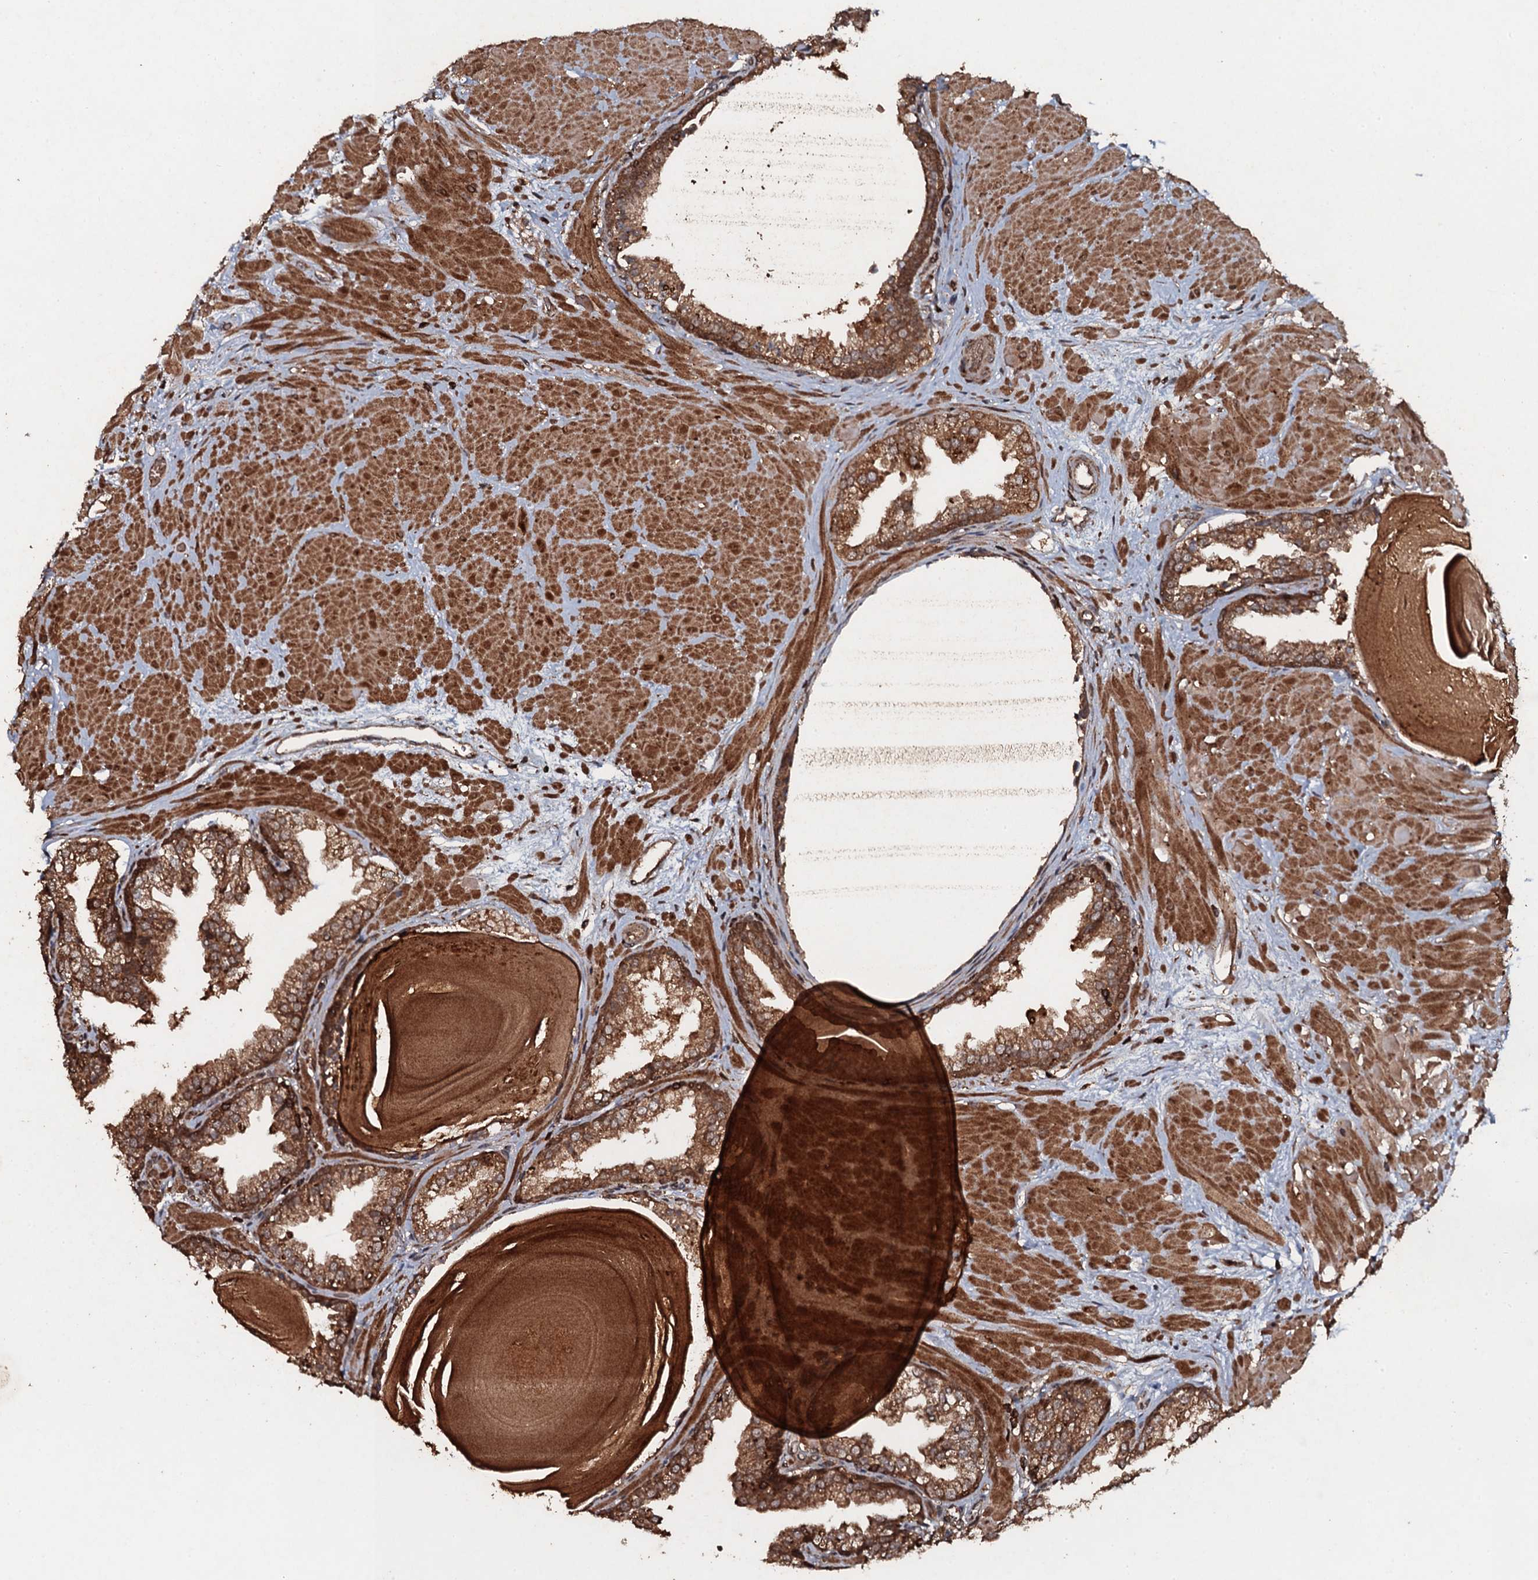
{"staining": {"intensity": "strong", "quantity": ">75%", "location": "cytoplasmic/membranous"}, "tissue": "prostate", "cell_type": "Glandular cells", "image_type": "normal", "snomed": [{"axis": "morphology", "description": "Normal tissue, NOS"}, {"axis": "topography", "description": "Prostate"}], "caption": "Immunohistochemistry staining of unremarkable prostate, which displays high levels of strong cytoplasmic/membranous staining in approximately >75% of glandular cells indicating strong cytoplasmic/membranous protein expression. The staining was performed using DAB (brown) for protein detection and nuclei were counterstained in hematoxylin (blue).", "gene": "ADGRG3", "patient": {"sex": "male", "age": 48}}